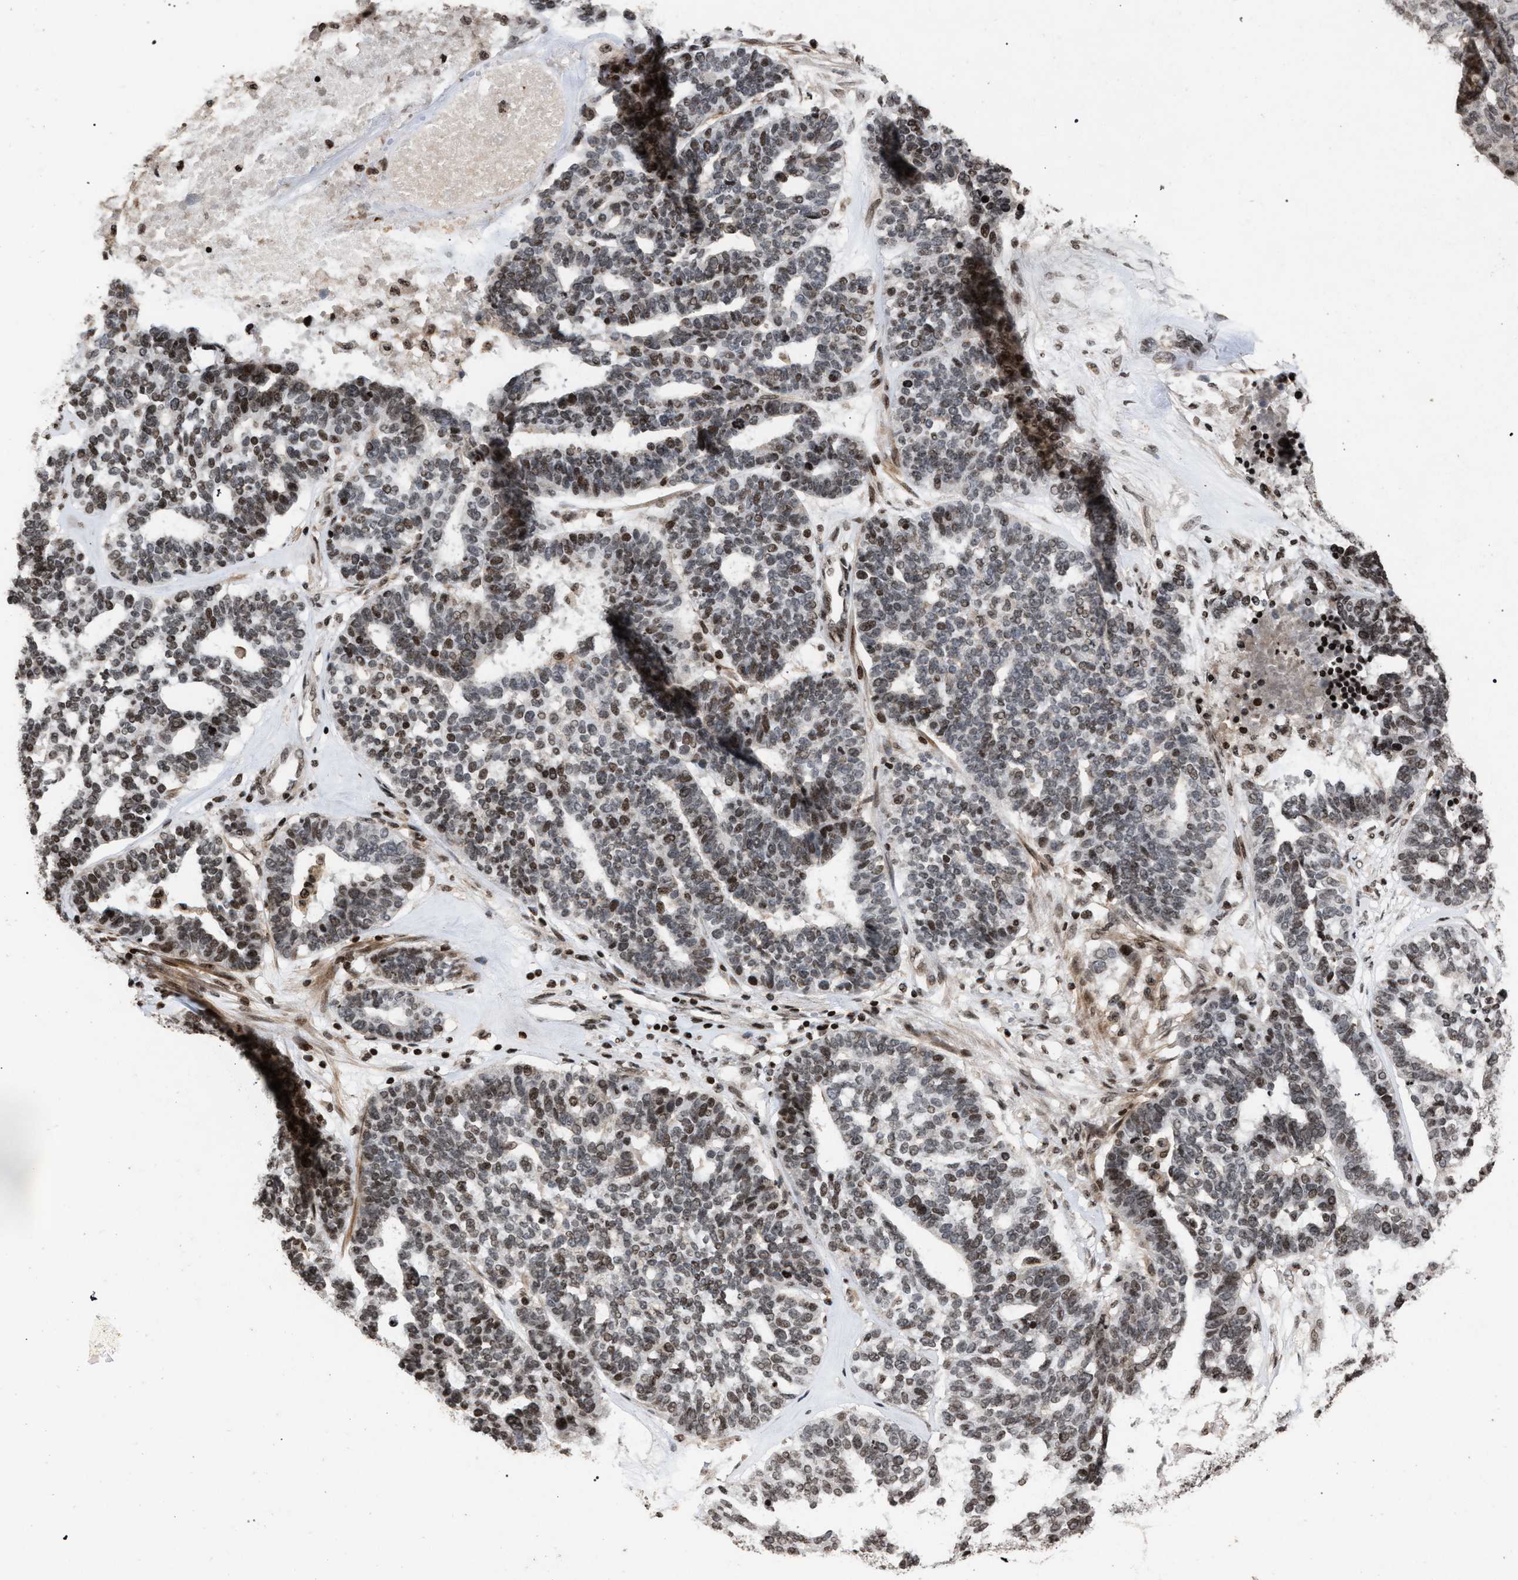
{"staining": {"intensity": "moderate", "quantity": "25%-75%", "location": "nuclear"}, "tissue": "ovarian cancer", "cell_type": "Tumor cells", "image_type": "cancer", "snomed": [{"axis": "morphology", "description": "Cystadenocarcinoma, serous, NOS"}, {"axis": "topography", "description": "Ovary"}], "caption": "A histopathology image of human ovarian cancer stained for a protein shows moderate nuclear brown staining in tumor cells.", "gene": "FOXD3", "patient": {"sex": "female", "age": 59}}